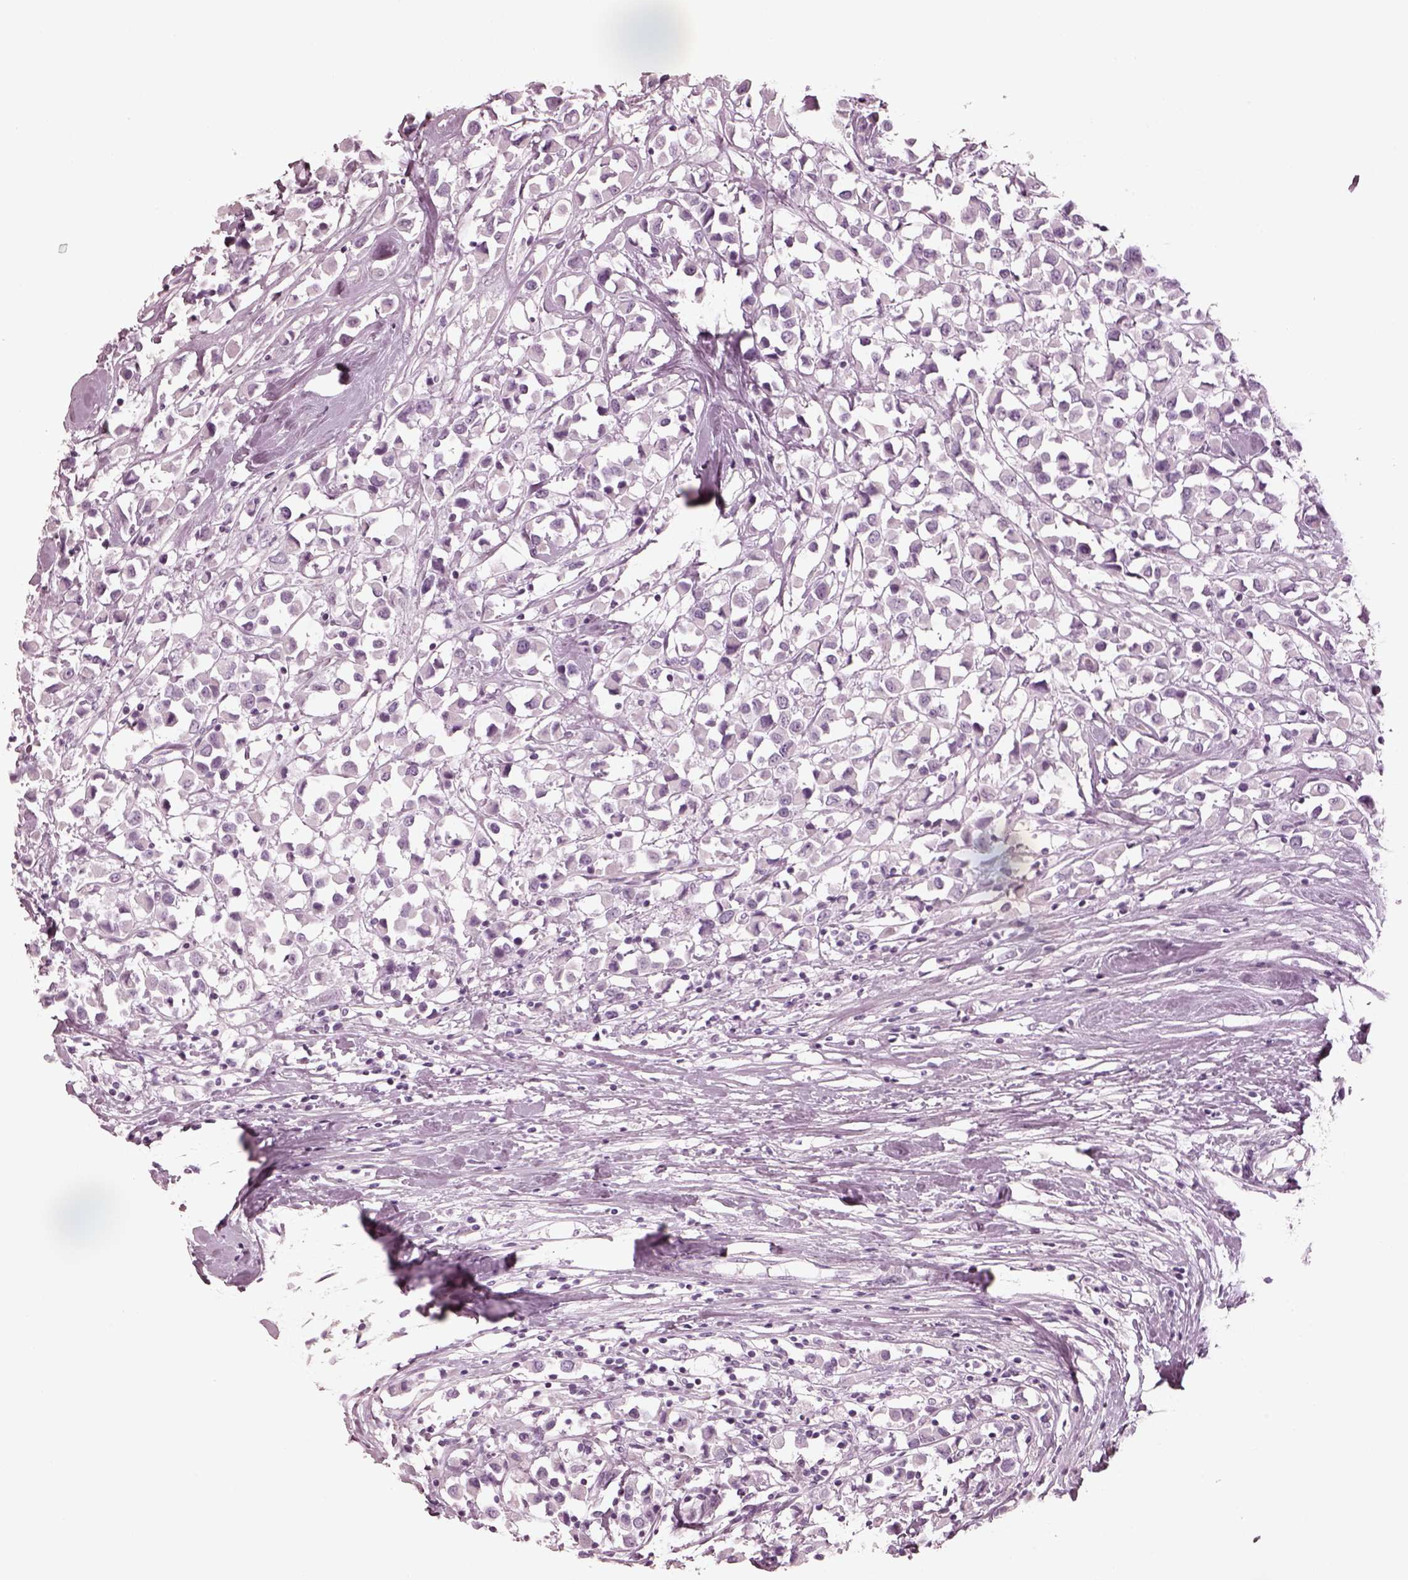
{"staining": {"intensity": "negative", "quantity": "none", "location": "none"}, "tissue": "breast cancer", "cell_type": "Tumor cells", "image_type": "cancer", "snomed": [{"axis": "morphology", "description": "Duct carcinoma"}, {"axis": "topography", "description": "Breast"}], "caption": "Immunohistochemistry of infiltrating ductal carcinoma (breast) reveals no positivity in tumor cells.", "gene": "OPN4", "patient": {"sex": "female", "age": 61}}